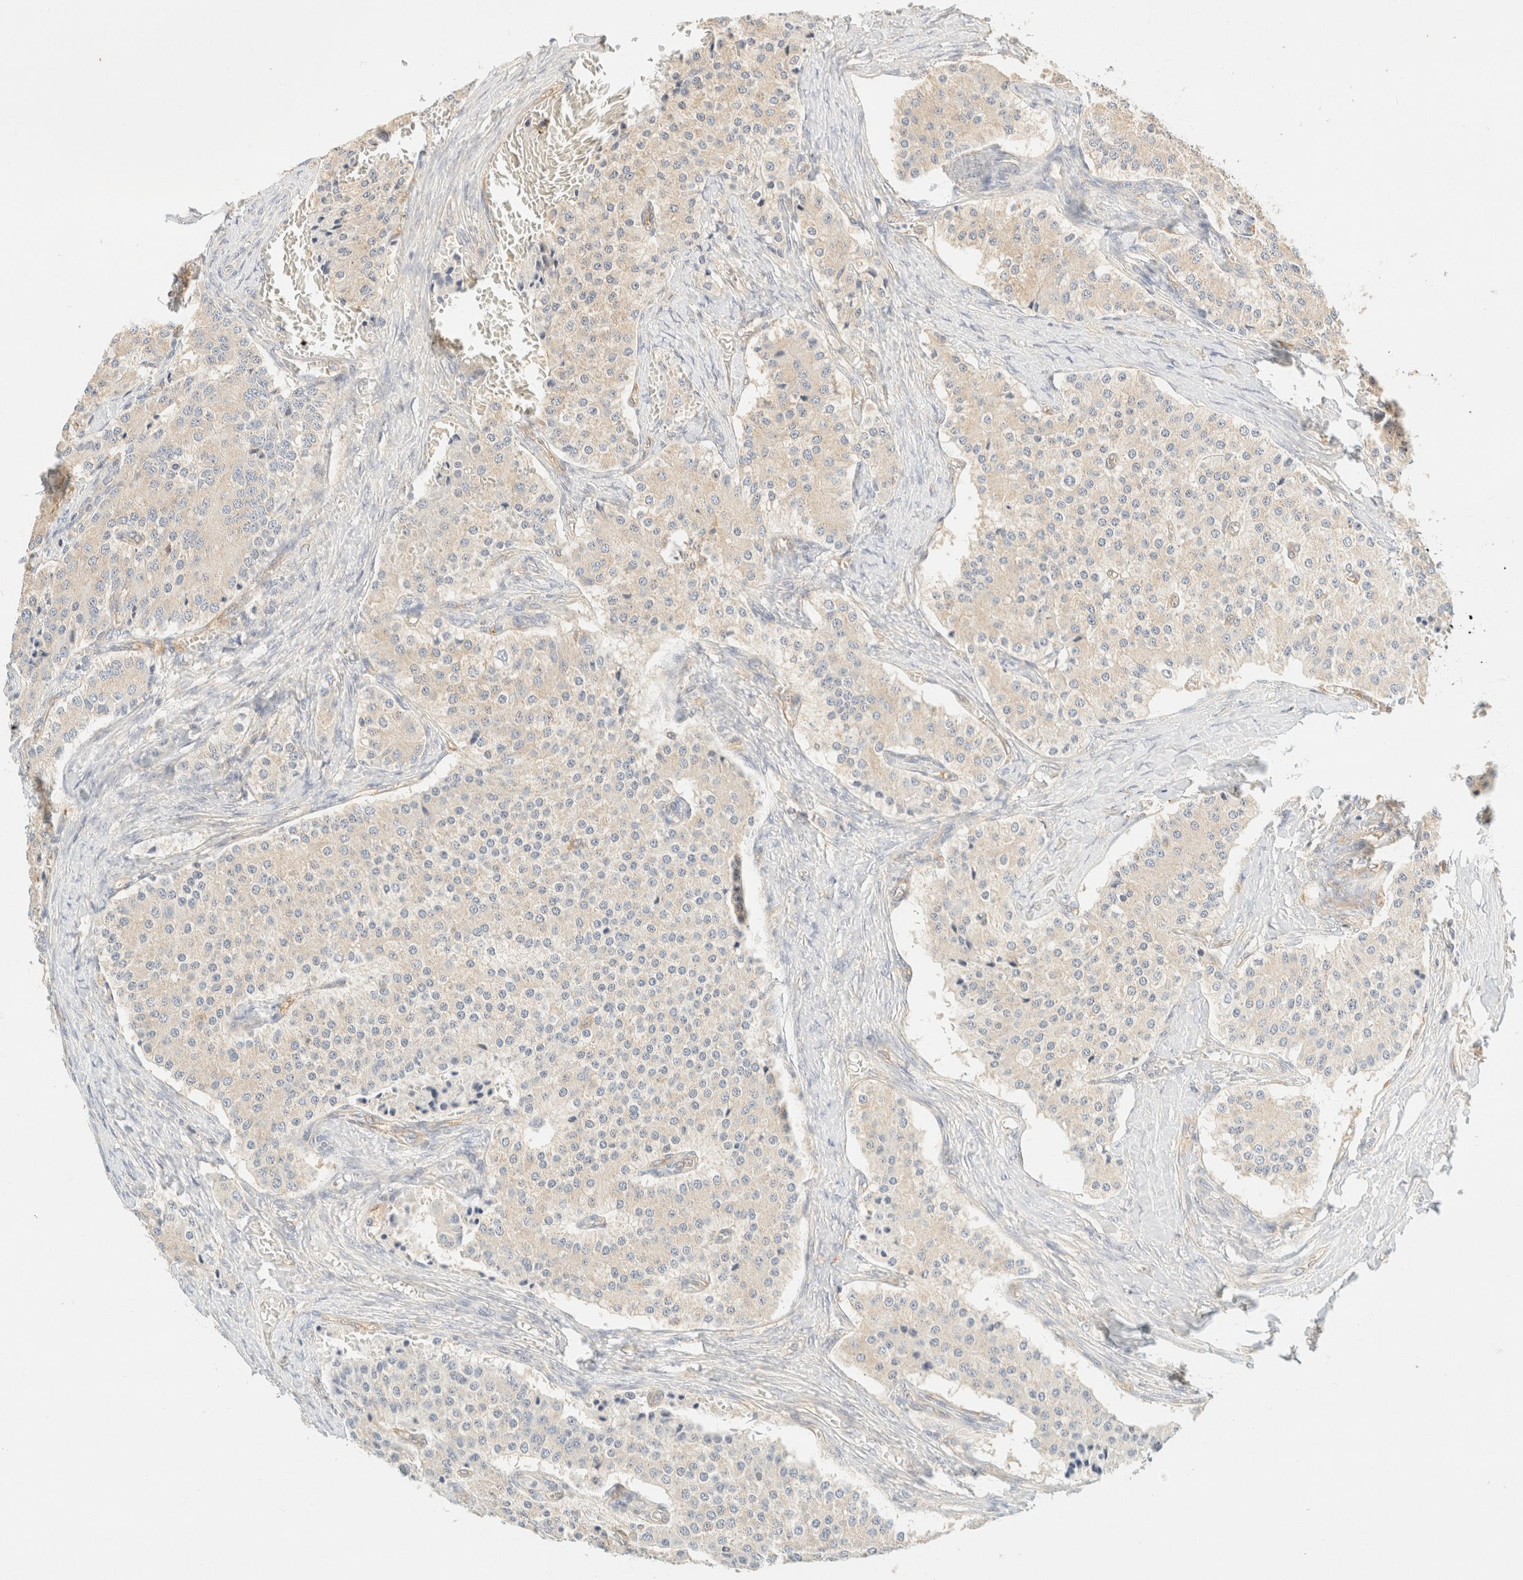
{"staining": {"intensity": "weak", "quantity": "25%-75%", "location": "cytoplasmic/membranous"}, "tissue": "carcinoid", "cell_type": "Tumor cells", "image_type": "cancer", "snomed": [{"axis": "morphology", "description": "Carcinoid, malignant, NOS"}, {"axis": "topography", "description": "Colon"}], "caption": "Weak cytoplasmic/membranous positivity for a protein is seen in about 25%-75% of tumor cells of carcinoid (malignant) using immunohistochemistry.", "gene": "FHOD1", "patient": {"sex": "female", "age": 52}}